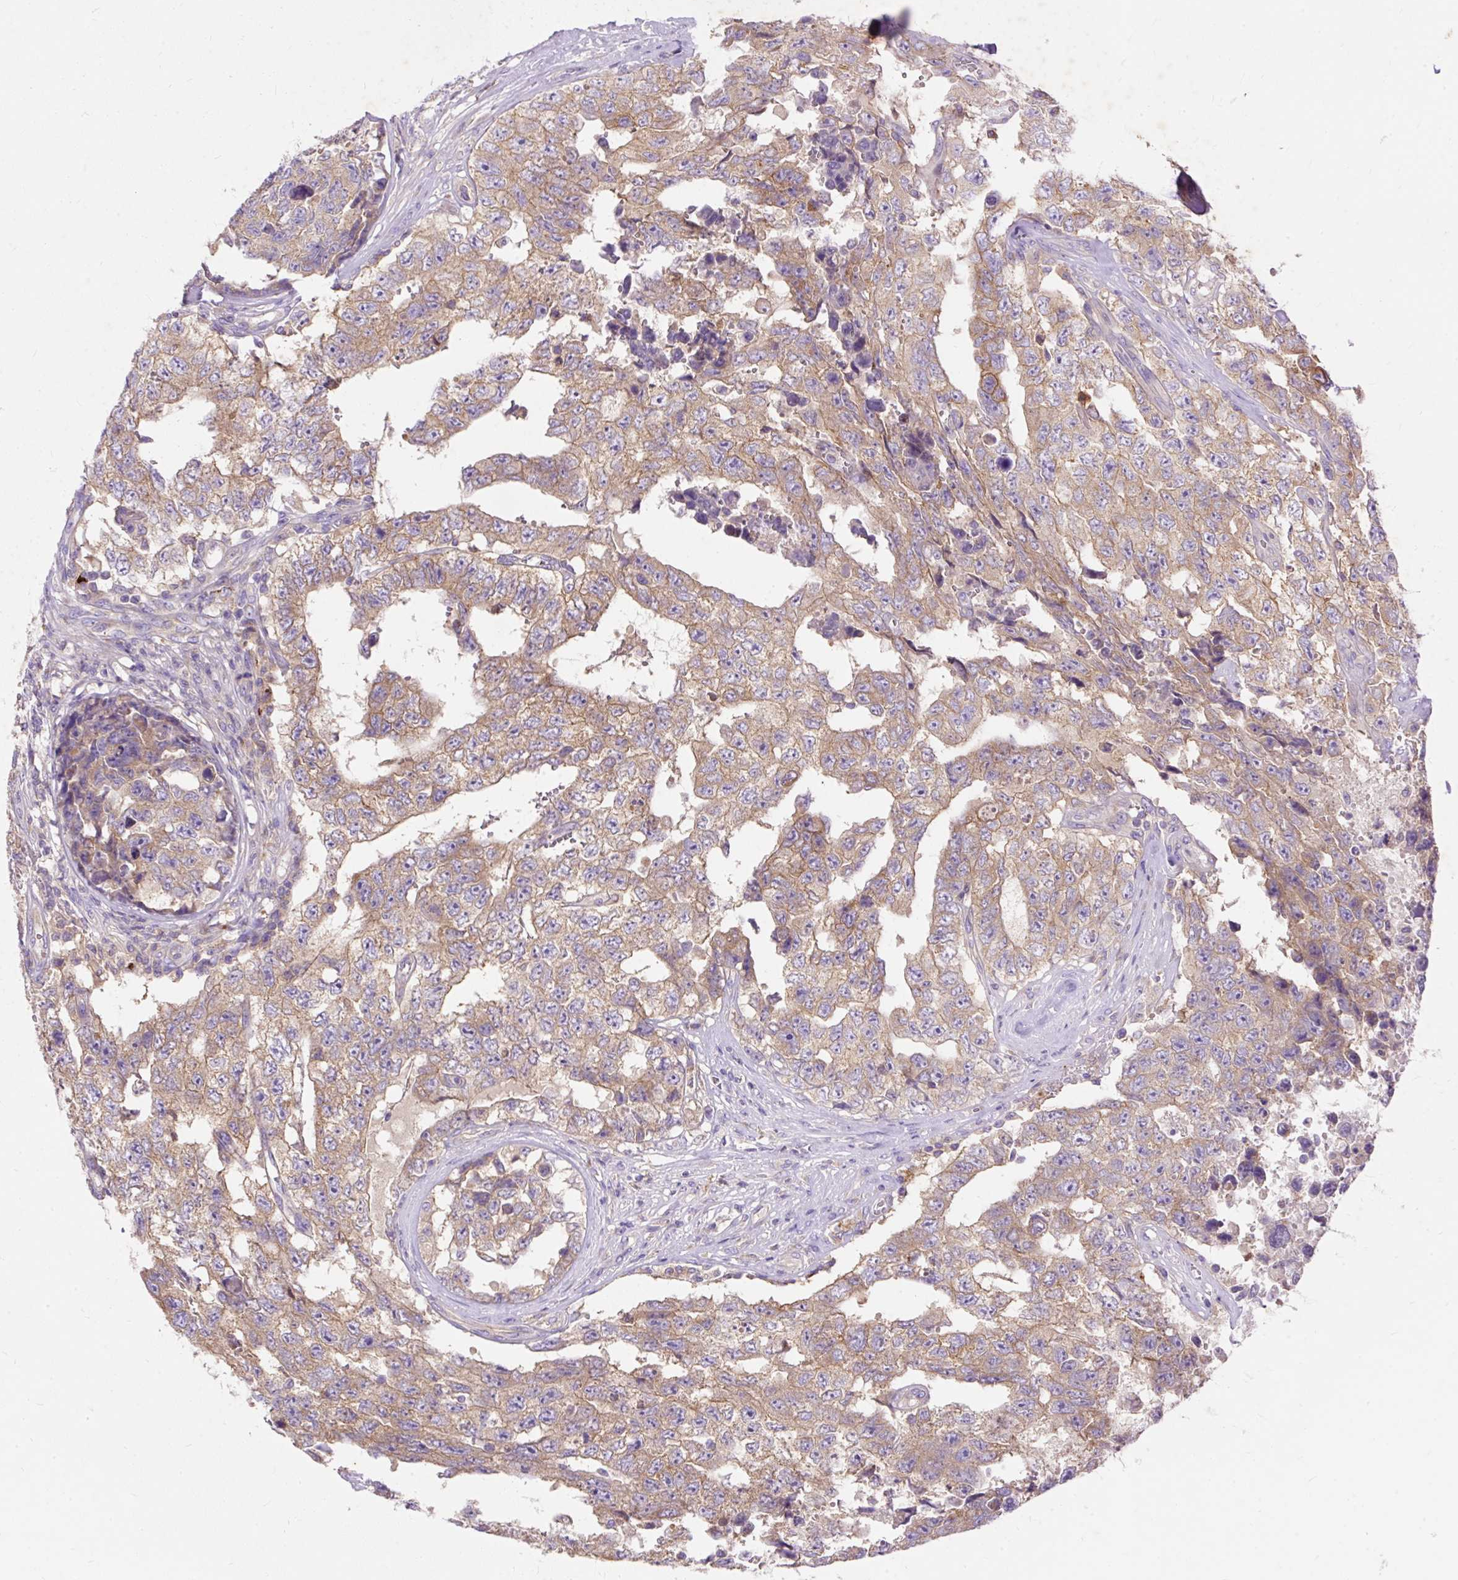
{"staining": {"intensity": "moderate", "quantity": ">75%", "location": "cytoplasmic/membranous"}, "tissue": "testis cancer", "cell_type": "Tumor cells", "image_type": "cancer", "snomed": [{"axis": "morphology", "description": "Normal tissue, NOS"}, {"axis": "morphology", "description": "Carcinoma, Embryonal, NOS"}, {"axis": "topography", "description": "Testis"}, {"axis": "topography", "description": "Epididymis"}], "caption": "Immunohistochemistry staining of testis cancer, which shows medium levels of moderate cytoplasmic/membranous expression in about >75% of tumor cells indicating moderate cytoplasmic/membranous protein staining. The staining was performed using DAB (brown) for protein detection and nuclei were counterstained in hematoxylin (blue).", "gene": "OR4K15", "patient": {"sex": "male", "age": 25}}